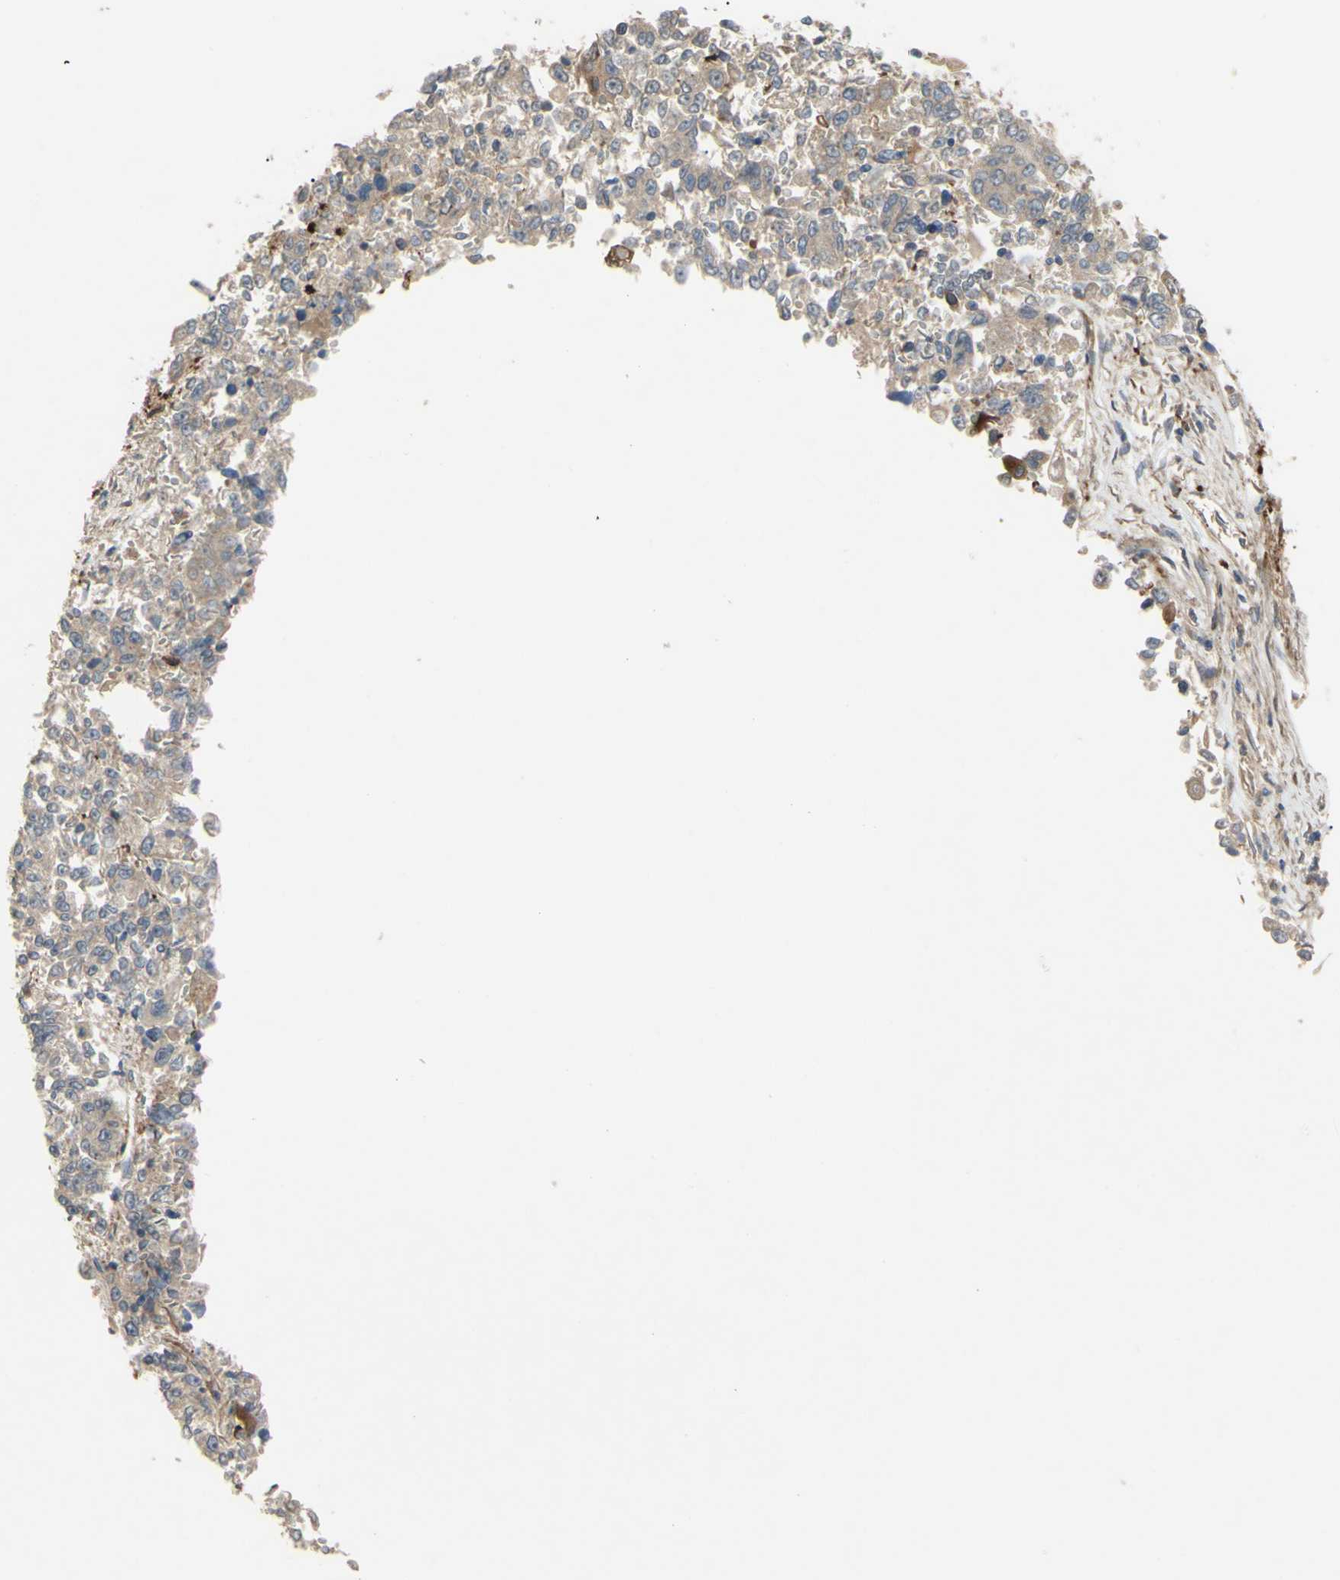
{"staining": {"intensity": "weak", "quantity": ">75%", "location": "cytoplasmic/membranous"}, "tissue": "lung cancer", "cell_type": "Tumor cells", "image_type": "cancer", "snomed": [{"axis": "morphology", "description": "Adenocarcinoma, NOS"}, {"axis": "topography", "description": "Lung"}], "caption": "High-power microscopy captured an immunohistochemistry histopathology image of adenocarcinoma (lung), revealing weak cytoplasmic/membranous staining in approximately >75% of tumor cells.", "gene": "SPTLC1", "patient": {"sex": "male", "age": 84}}